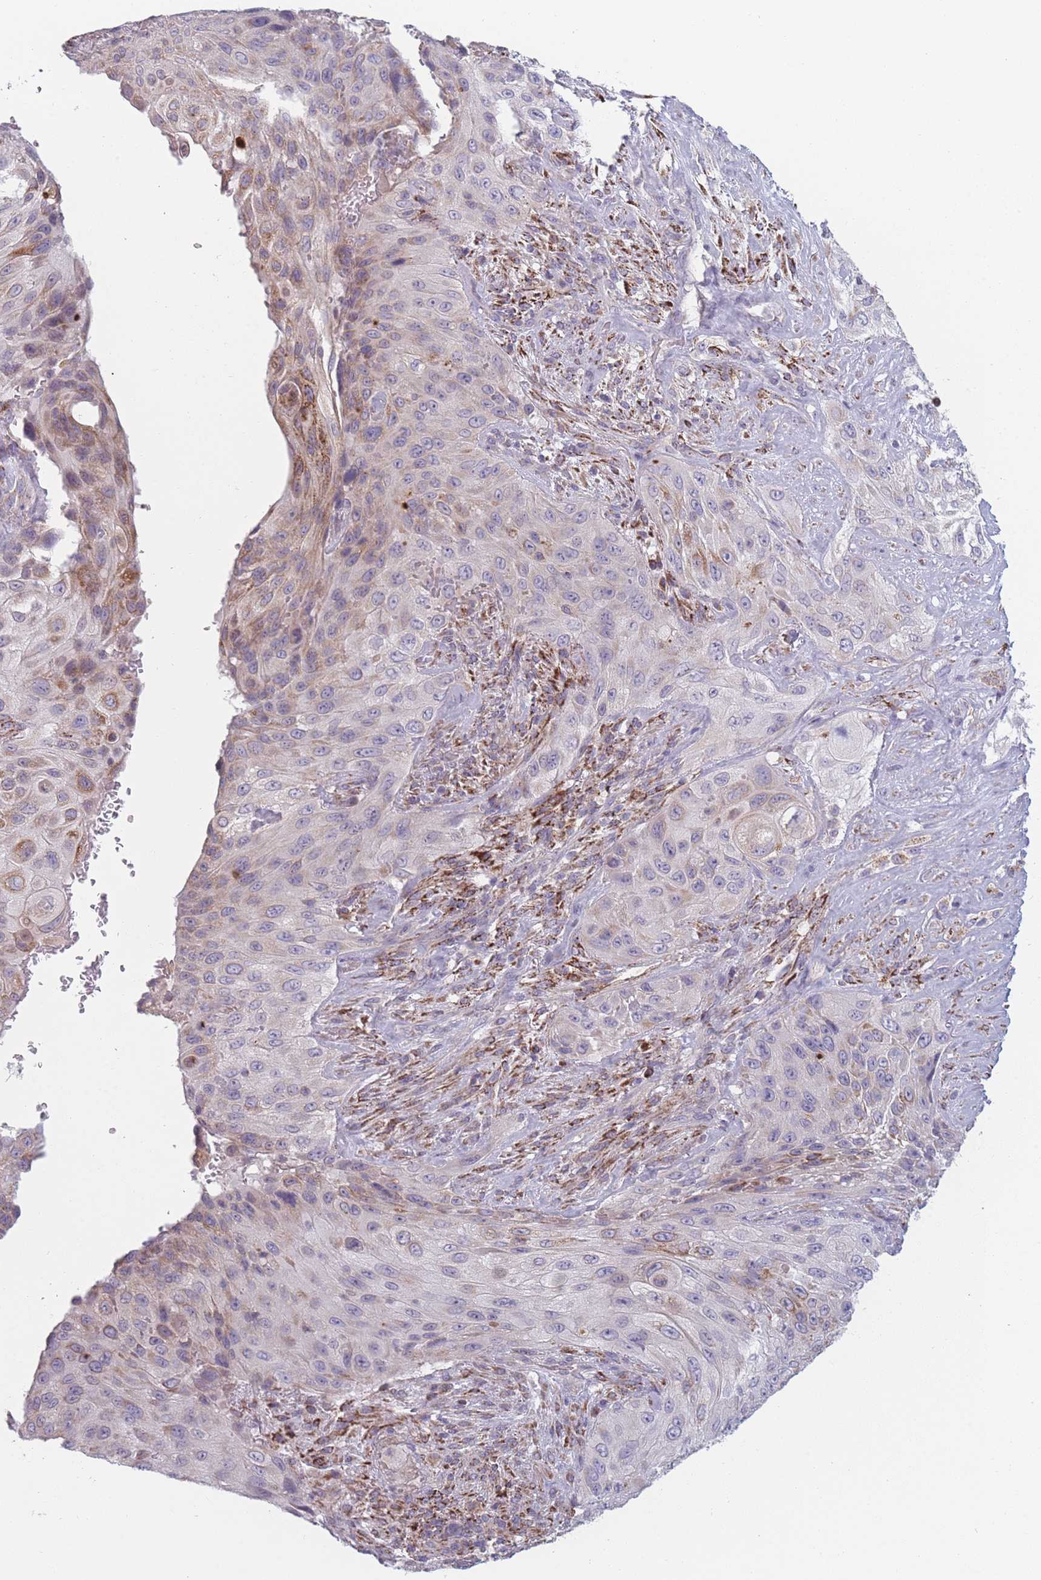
{"staining": {"intensity": "weak", "quantity": "<25%", "location": "cytoplasmic/membranous"}, "tissue": "cervical cancer", "cell_type": "Tumor cells", "image_type": "cancer", "snomed": [{"axis": "morphology", "description": "Squamous cell carcinoma, NOS"}, {"axis": "topography", "description": "Cervix"}], "caption": "Immunohistochemistry (IHC) image of neoplastic tissue: cervical cancer (squamous cell carcinoma) stained with DAB (3,3'-diaminobenzidine) shows no significant protein positivity in tumor cells.", "gene": "PEX11B", "patient": {"sex": "female", "age": 42}}